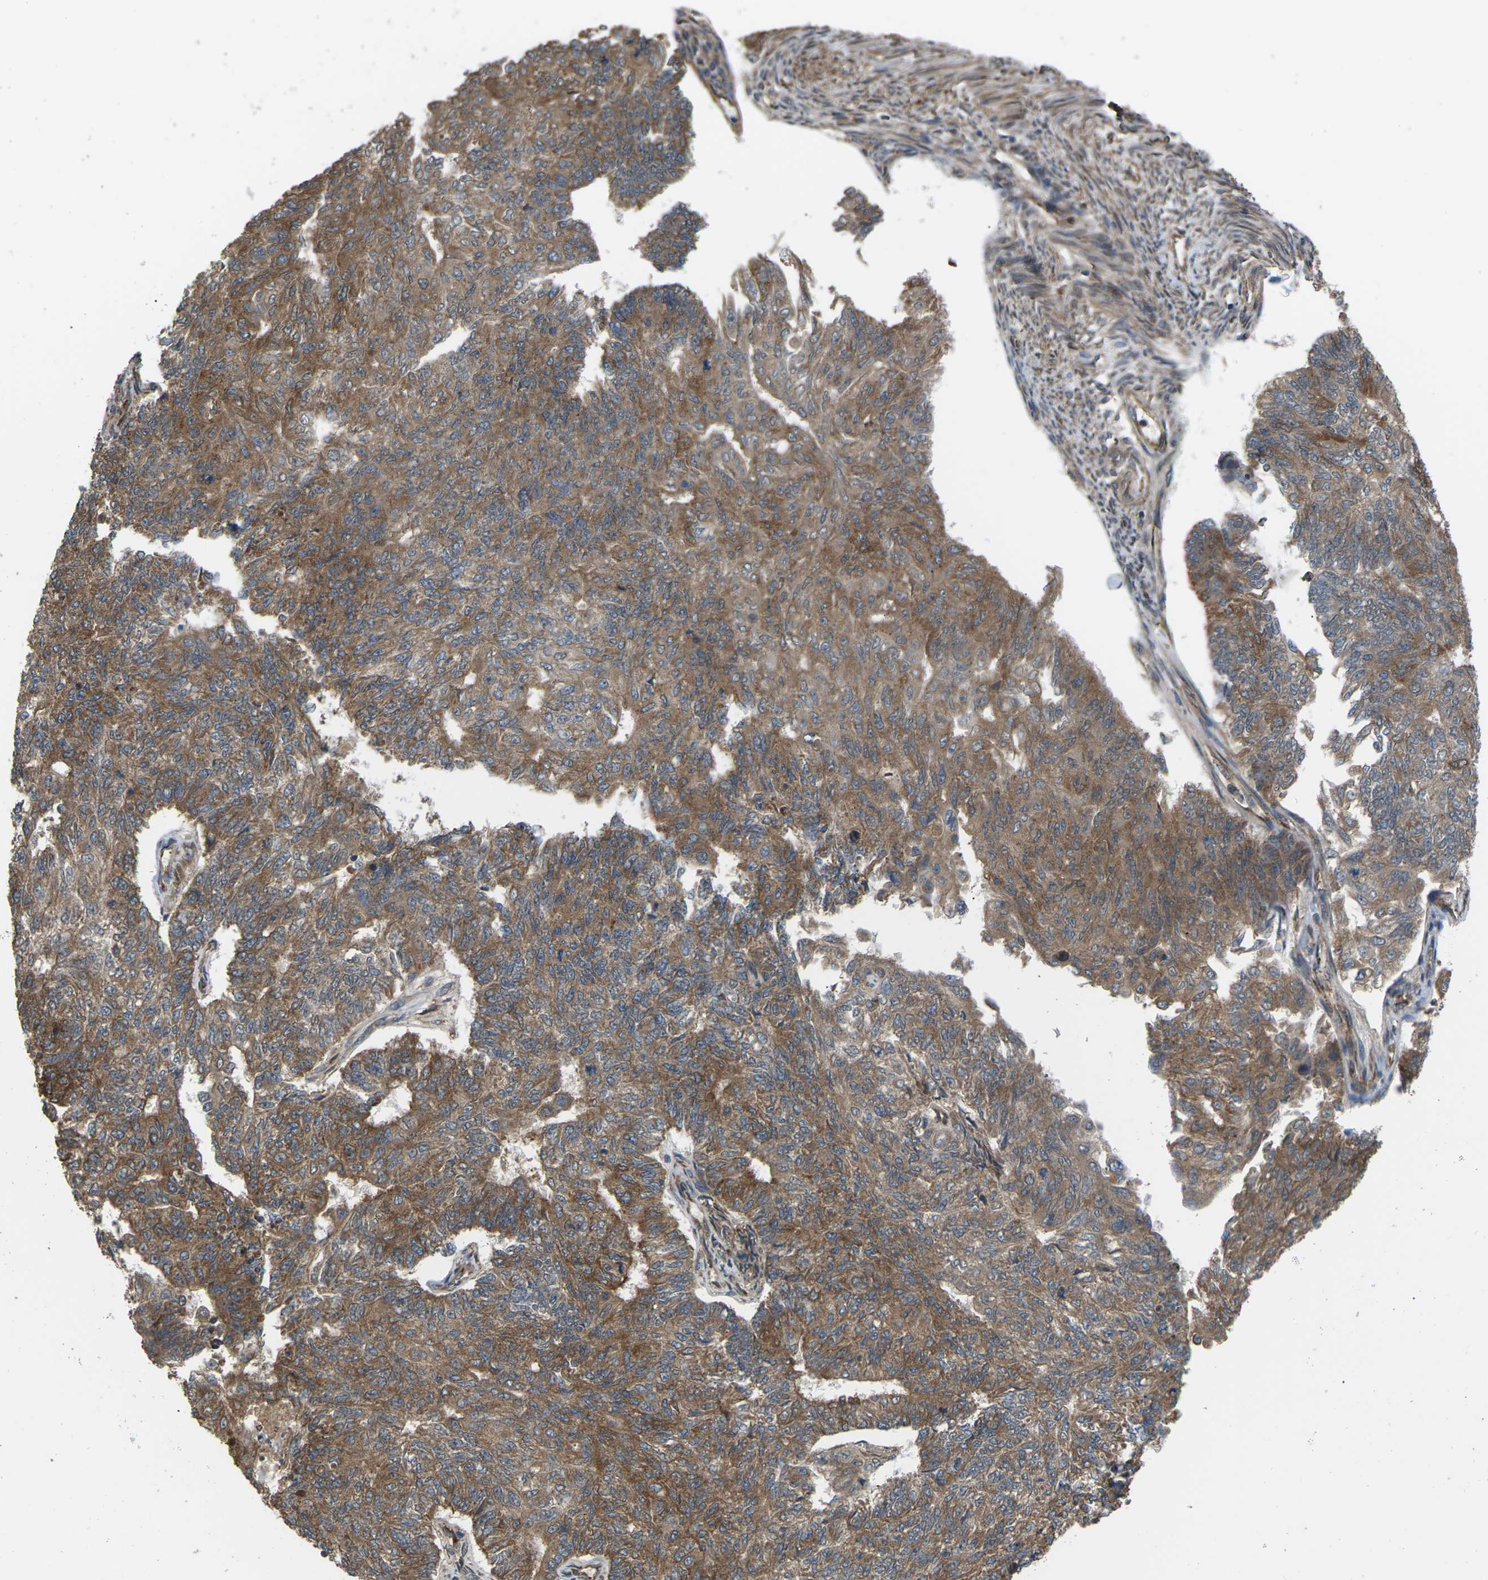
{"staining": {"intensity": "moderate", "quantity": ">75%", "location": "cytoplasmic/membranous"}, "tissue": "endometrial cancer", "cell_type": "Tumor cells", "image_type": "cancer", "snomed": [{"axis": "morphology", "description": "Adenocarcinoma, NOS"}, {"axis": "topography", "description": "Endometrium"}], "caption": "High-magnification brightfield microscopy of endometrial cancer stained with DAB (3,3'-diaminobenzidine) (brown) and counterstained with hematoxylin (blue). tumor cells exhibit moderate cytoplasmic/membranous positivity is identified in approximately>75% of cells.", "gene": "NRAS", "patient": {"sex": "female", "age": 32}}